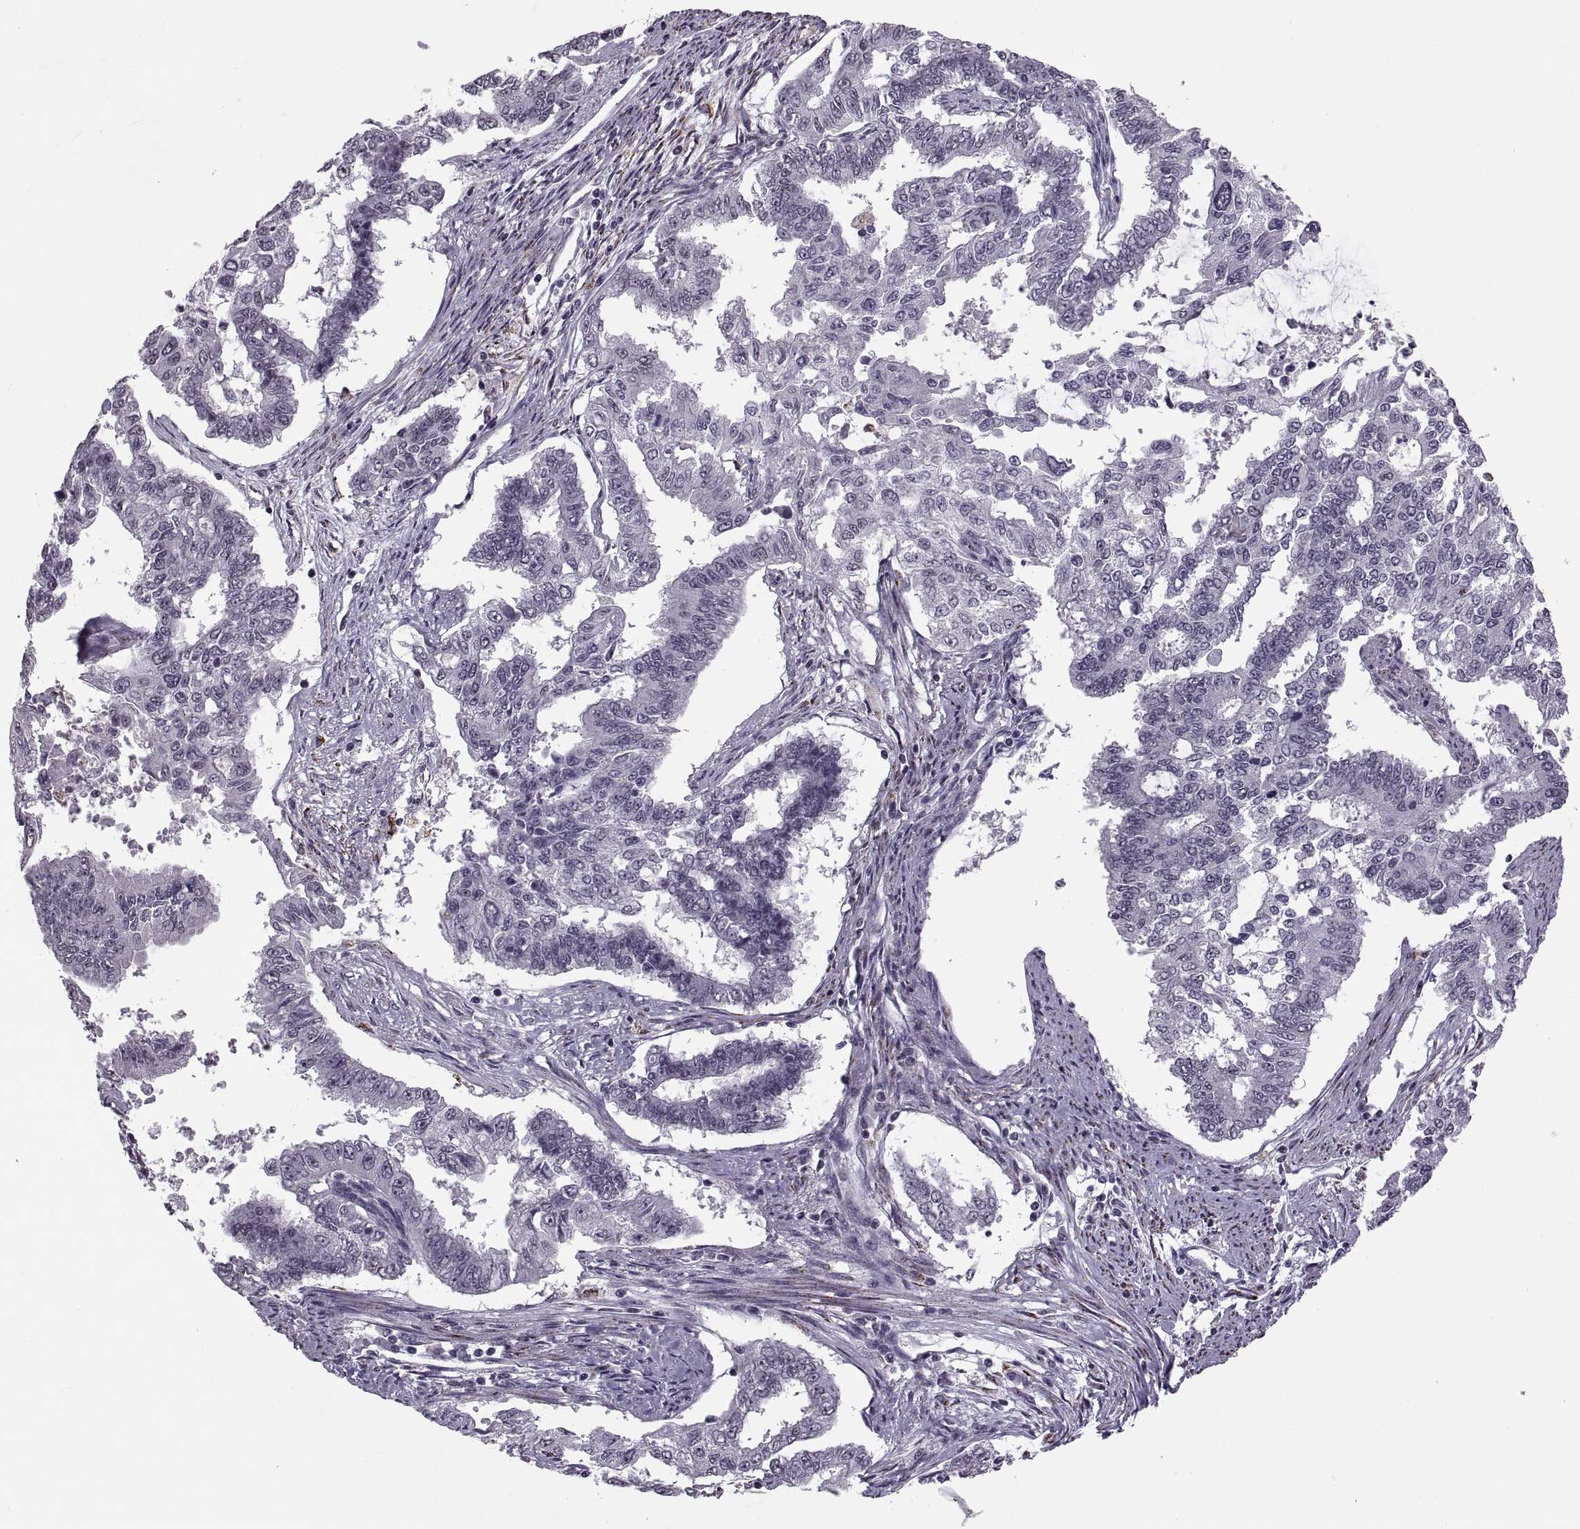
{"staining": {"intensity": "negative", "quantity": "none", "location": "none"}, "tissue": "endometrial cancer", "cell_type": "Tumor cells", "image_type": "cancer", "snomed": [{"axis": "morphology", "description": "Adenocarcinoma, NOS"}, {"axis": "topography", "description": "Uterus"}], "caption": "Immunohistochemistry of human adenocarcinoma (endometrial) shows no expression in tumor cells.", "gene": "OTP", "patient": {"sex": "female", "age": 59}}